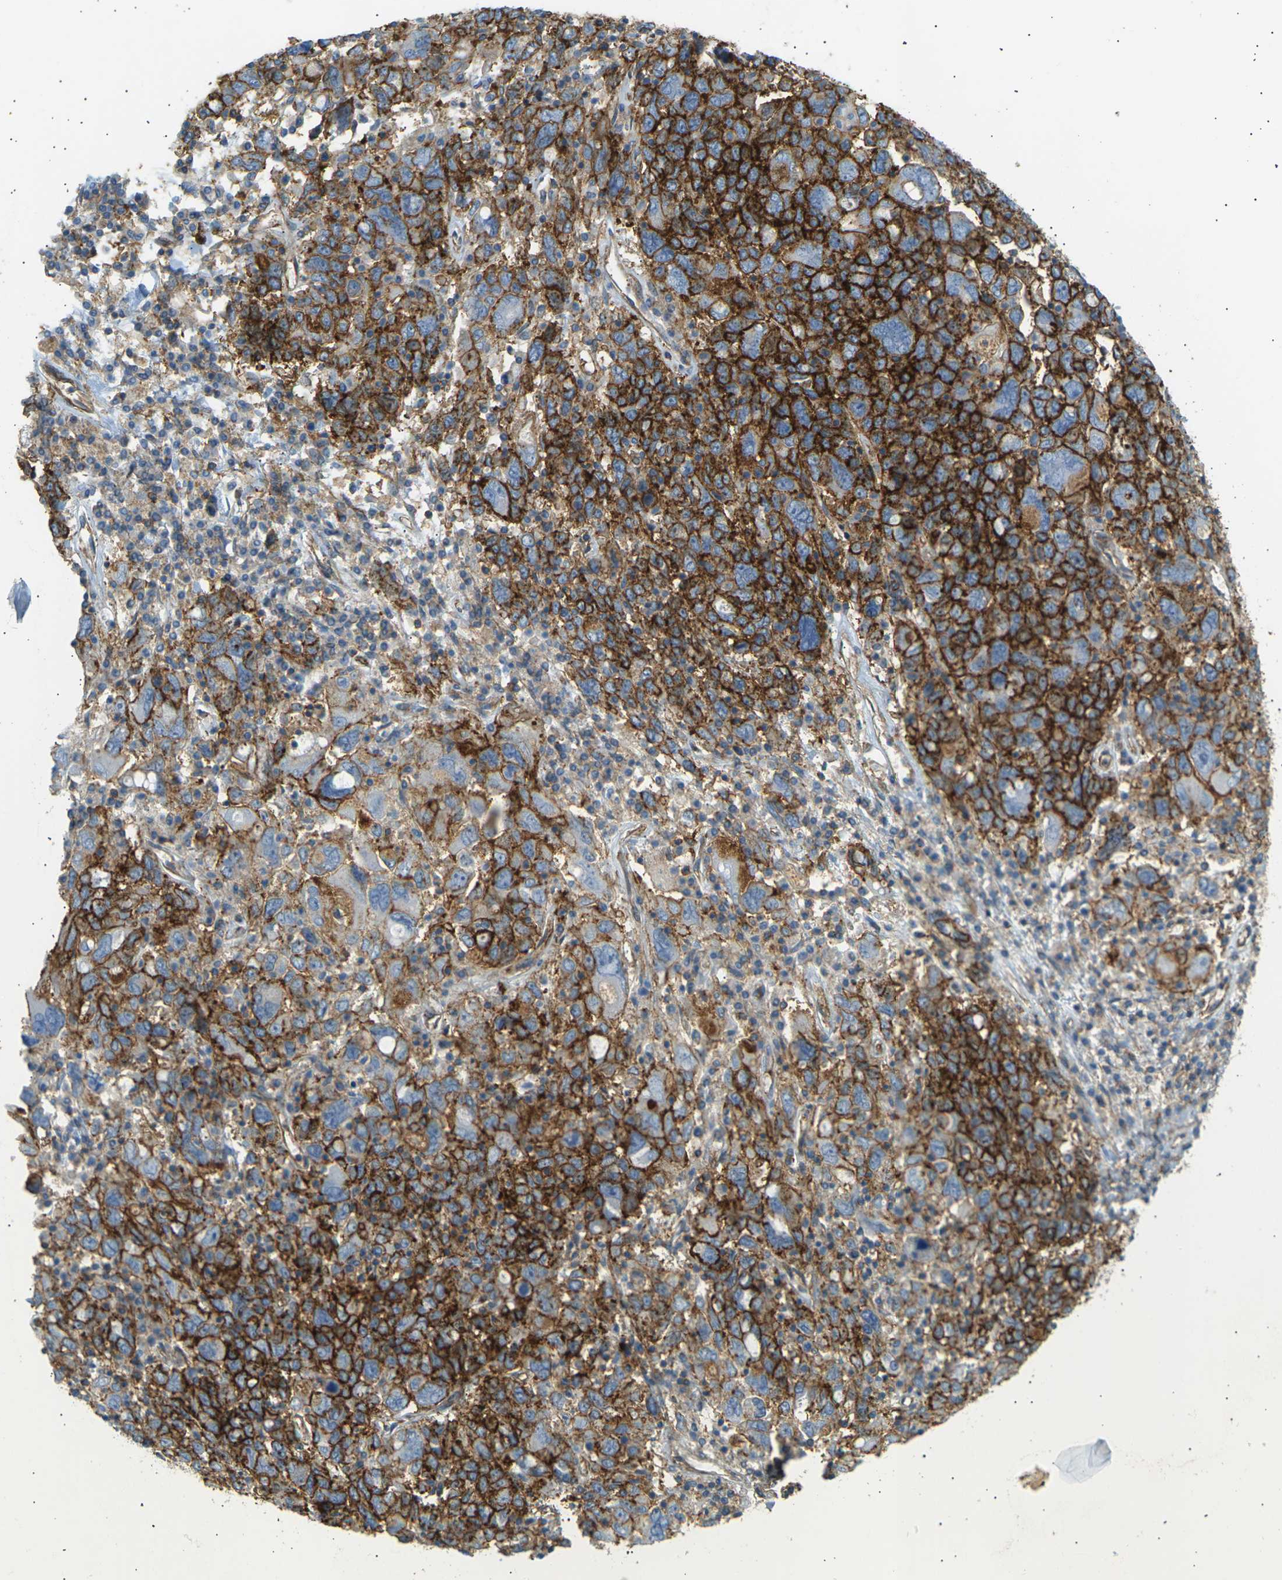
{"staining": {"intensity": "strong", "quantity": ">75%", "location": "cytoplasmic/membranous"}, "tissue": "ovarian cancer", "cell_type": "Tumor cells", "image_type": "cancer", "snomed": [{"axis": "morphology", "description": "Carcinoma, endometroid"}, {"axis": "topography", "description": "Ovary"}], "caption": "Strong cytoplasmic/membranous positivity is seen in approximately >75% of tumor cells in ovarian cancer (endometroid carcinoma). (IHC, brightfield microscopy, high magnification).", "gene": "ATP2B4", "patient": {"sex": "female", "age": 62}}